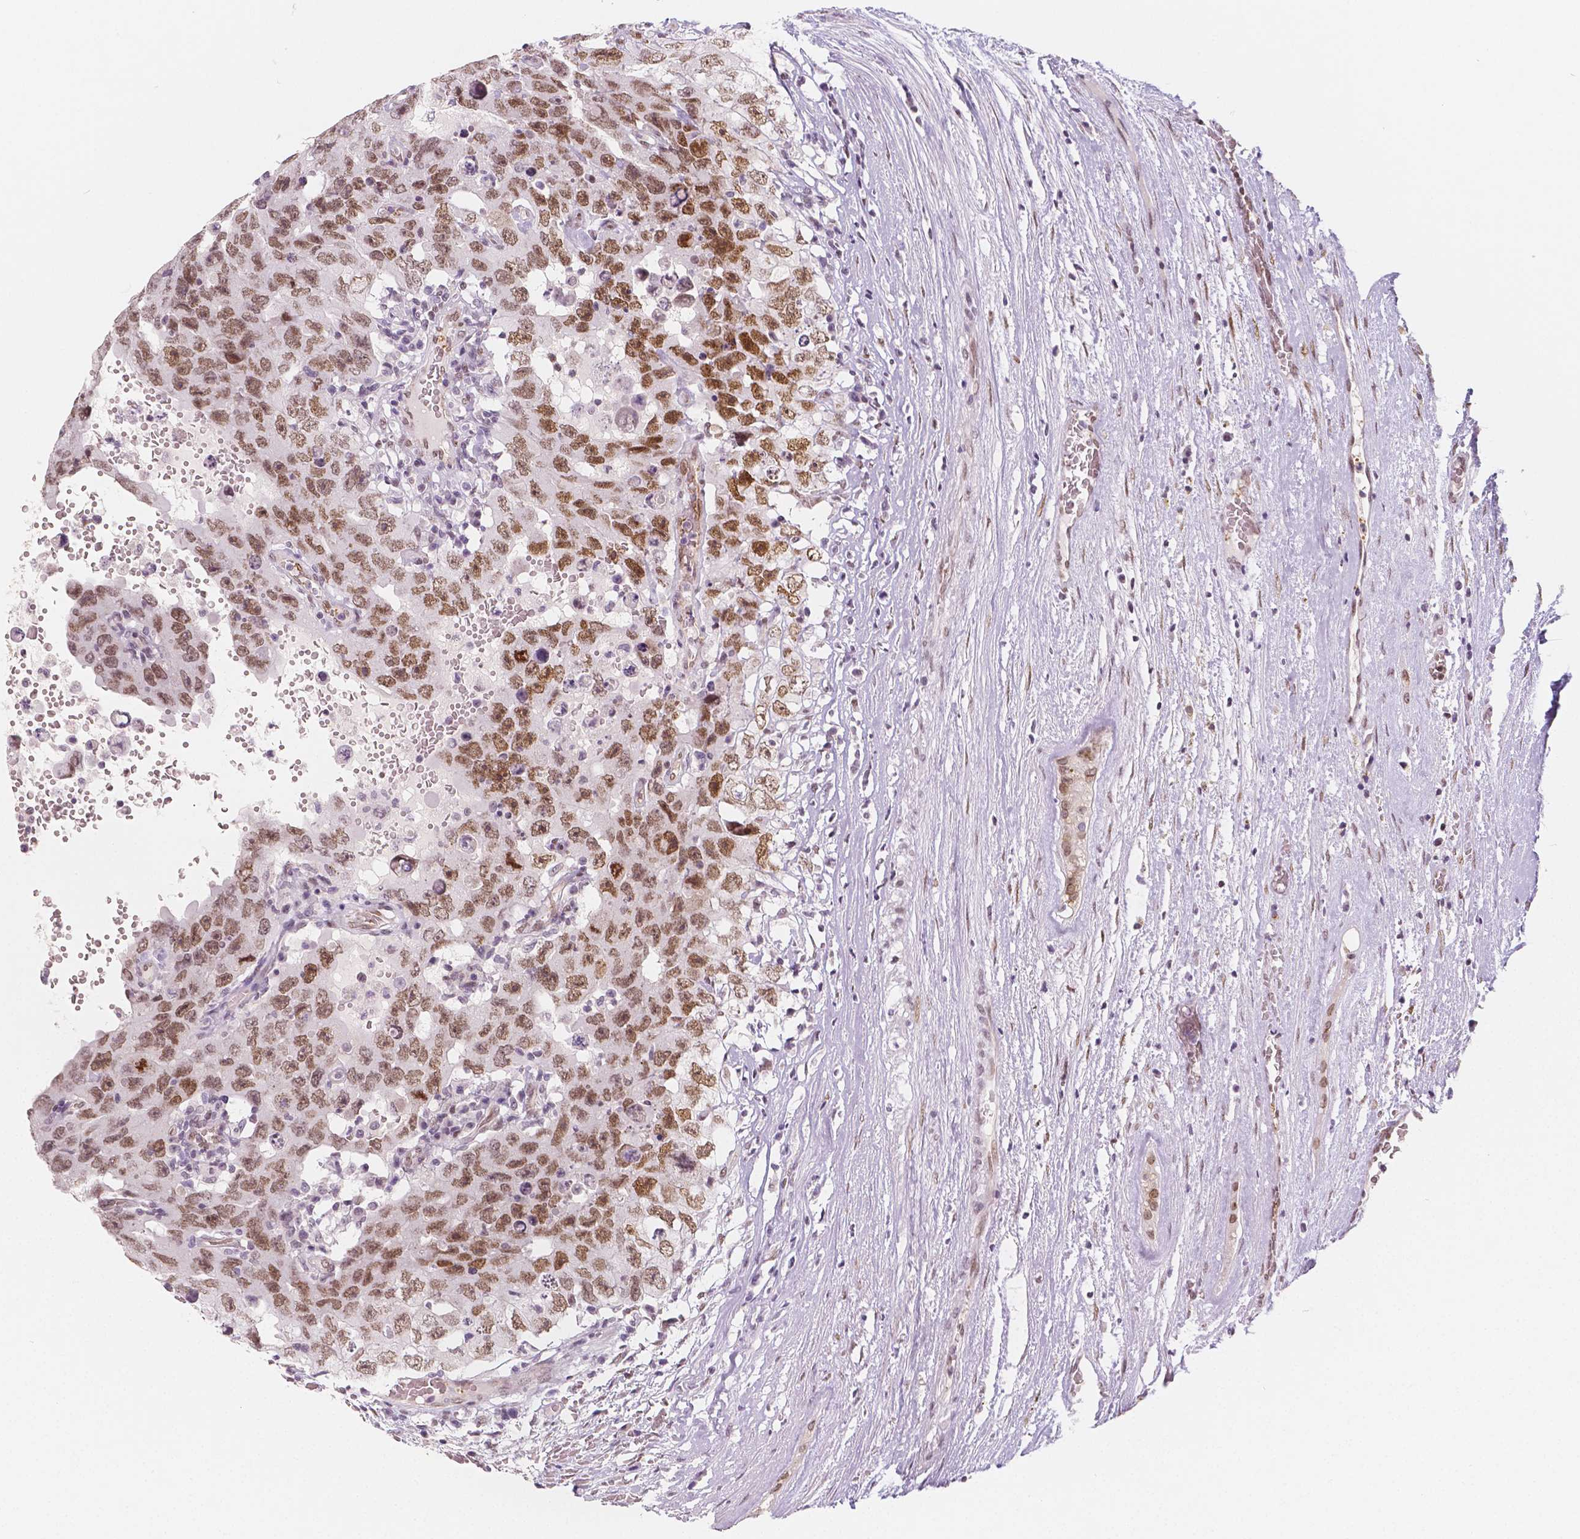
{"staining": {"intensity": "moderate", "quantity": ">75%", "location": "nuclear"}, "tissue": "testis cancer", "cell_type": "Tumor cells", "image_type": "cancer", "snomed": [{"axis": "morphology", "description": "Carcinoma, Embryonal, NOS"}, {"axis": "topography", "description": "Testis"}], "caption": "This image displays immunohistochemistry staining of embryonal carcinoma (testis), with medium moderate nuclear expression in approximately >75% of tumor cells.", "gene": "KDM5B", "patient": {"sex": "male", "age": 26}}